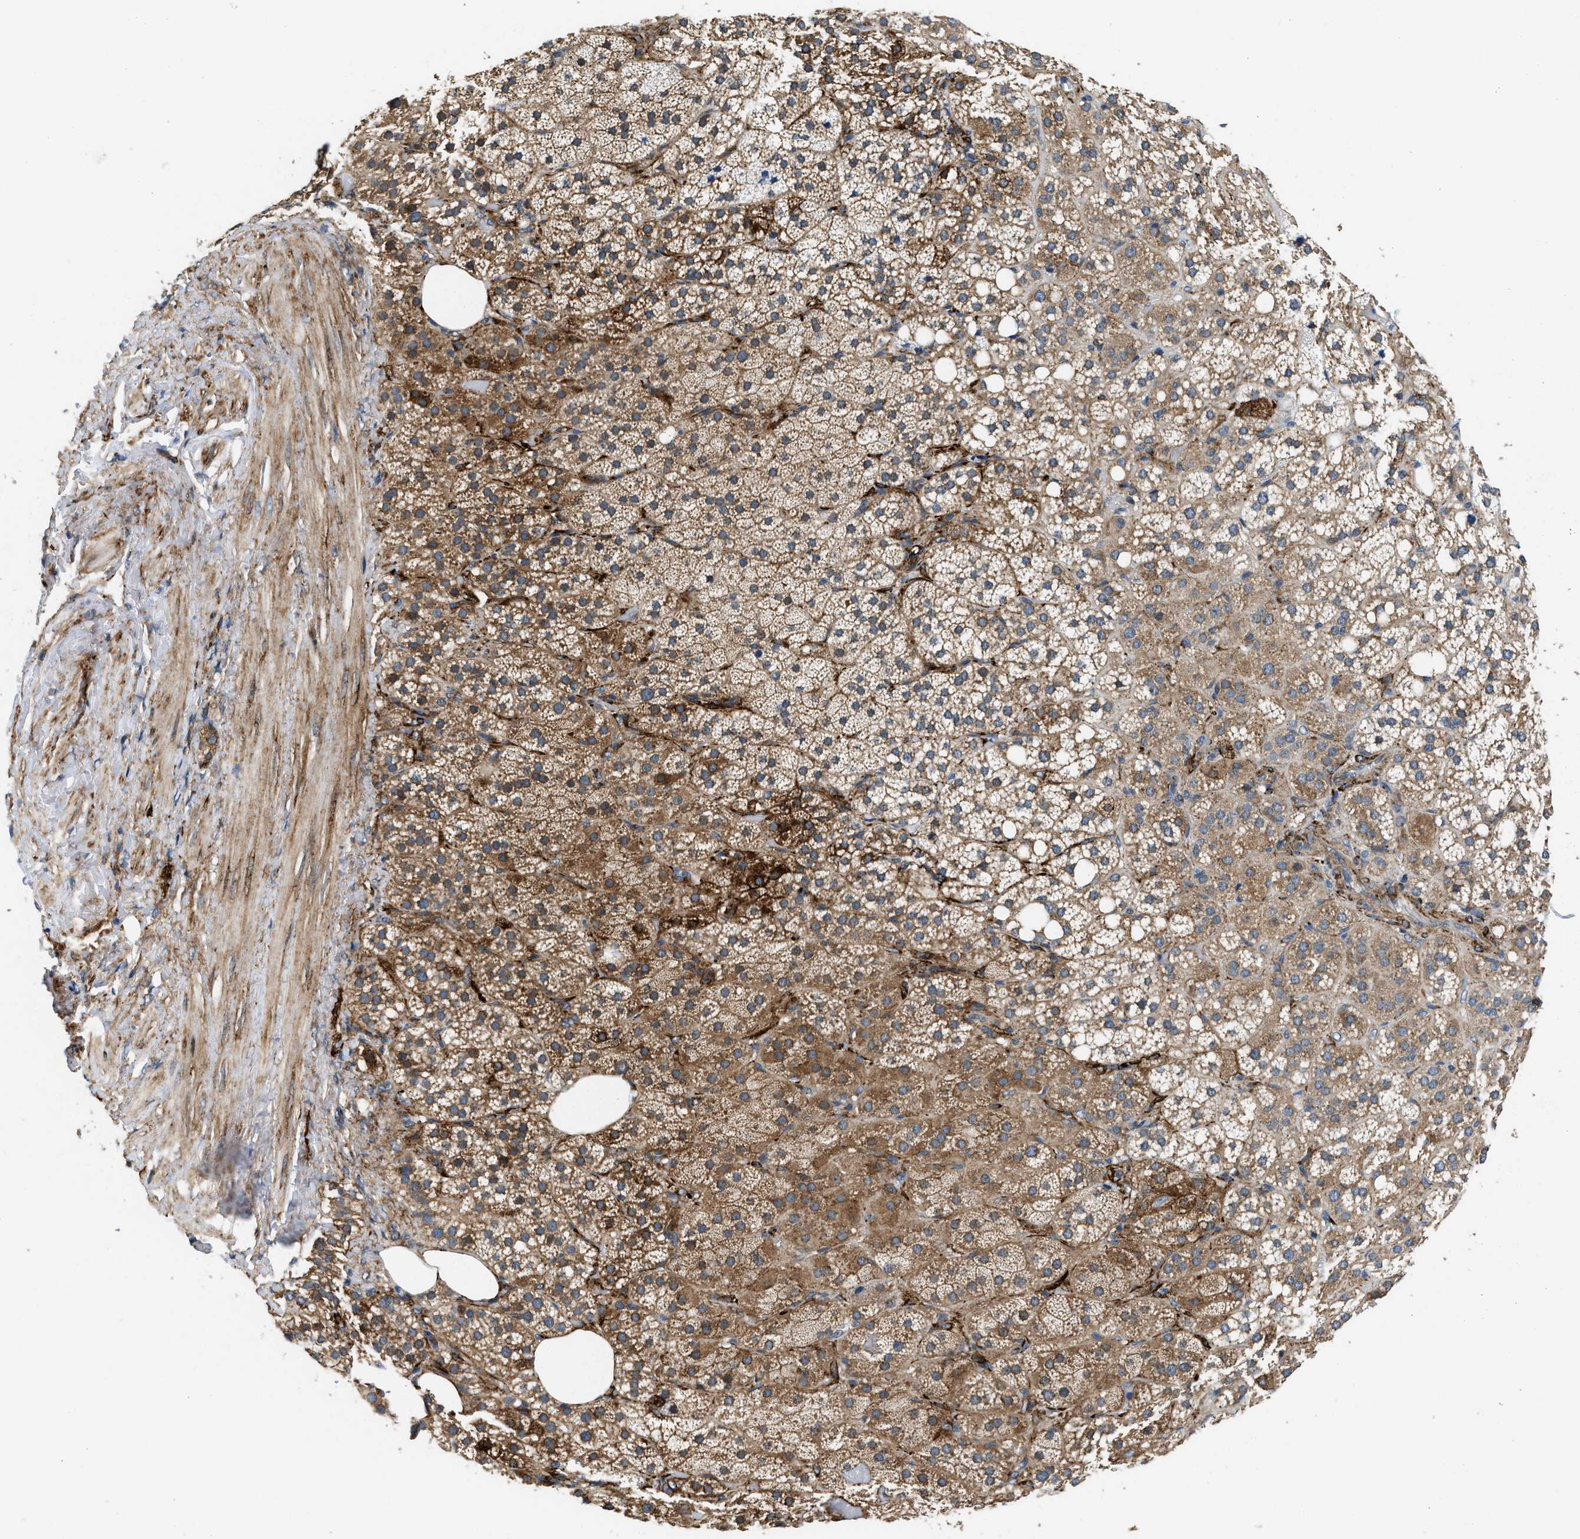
{"staining": {"intensity": "moderate", "quantity": ">75%", "location": "cytoplasmic/membranous"}, "tissue": "adrenal gland", "cell_type": "Glandular cells", "image_type": "normal", "snomed": [{"axis": "morphology", "description": "Normal tissue, NOS"}, {"axis": "topography", "description": "Adrenal gland"}], "caption": "High-magnification brightfield microscopy of unremarkable adrenal gland stained with DAB (brown) and counterstained with hematoxylin (blue). glandular cells exhibit moderate cytoplasmic/membranous expression is present in about>75% of cells. The staining was performed using DAB to visualize the protein expression in brown, while the nuclei were stained in blue with hematoxylin (Magnification: 20x).", "gene": "ZNF599", "patient": {"sex": "female", "age": 59}}